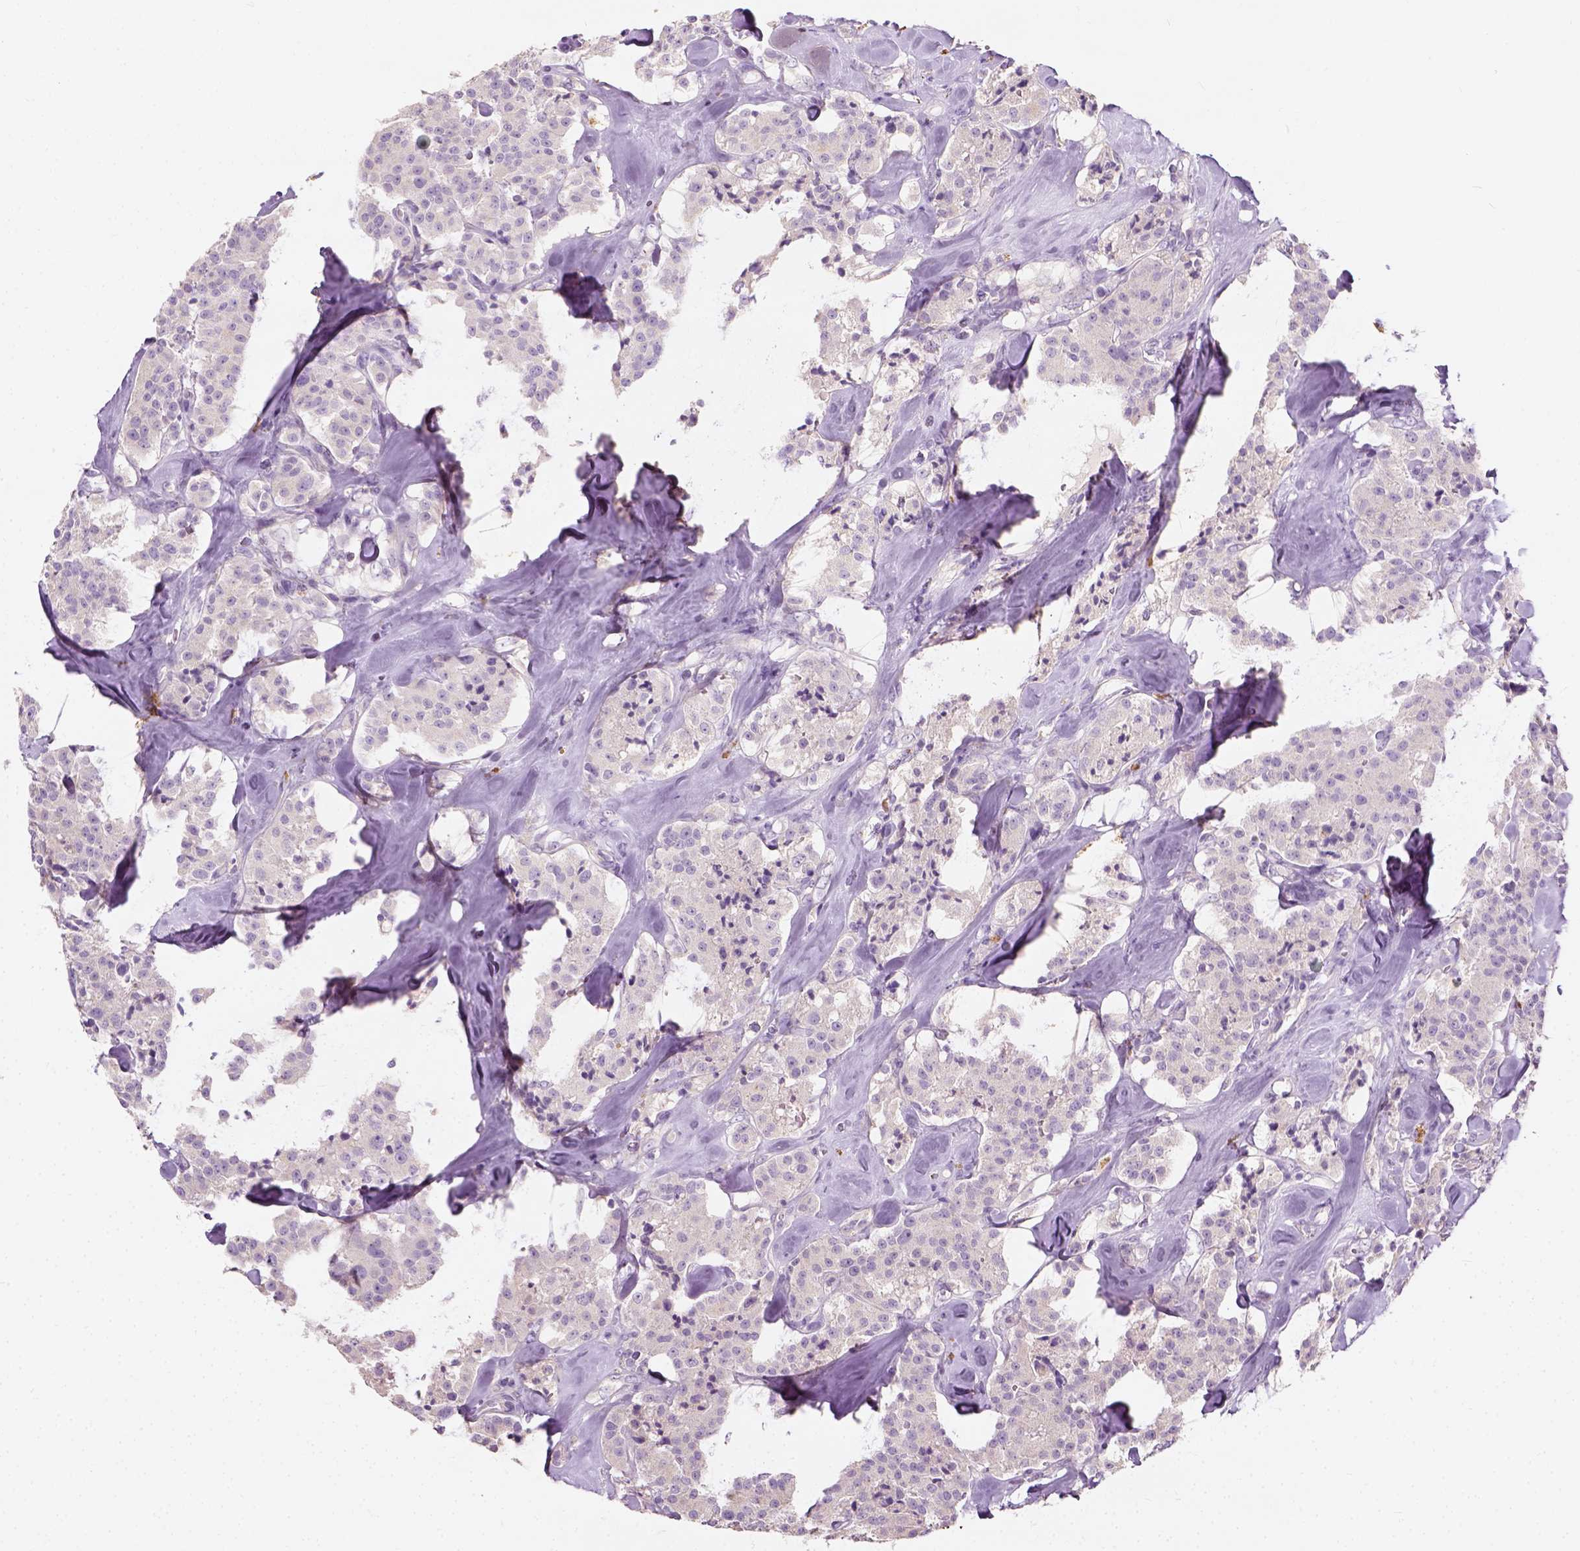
{"staining": {"intensity": "negative", "quantity": "none", "location": "none"}, "tissue": "carcinoid", "cell_type": "Tumor cells", "image_type": "cancer", "snomed": [{"axis": "morphology", "description": "Carcinoid, malignant, NOS"}, {"axis": "topography", "description": "Pancreas"}], "caption": "Protein analysis of carcinoid displays no significant expression in tumor cells.", "gene": "DHCR24", "patient": {"sex": "male", "age": 41}}